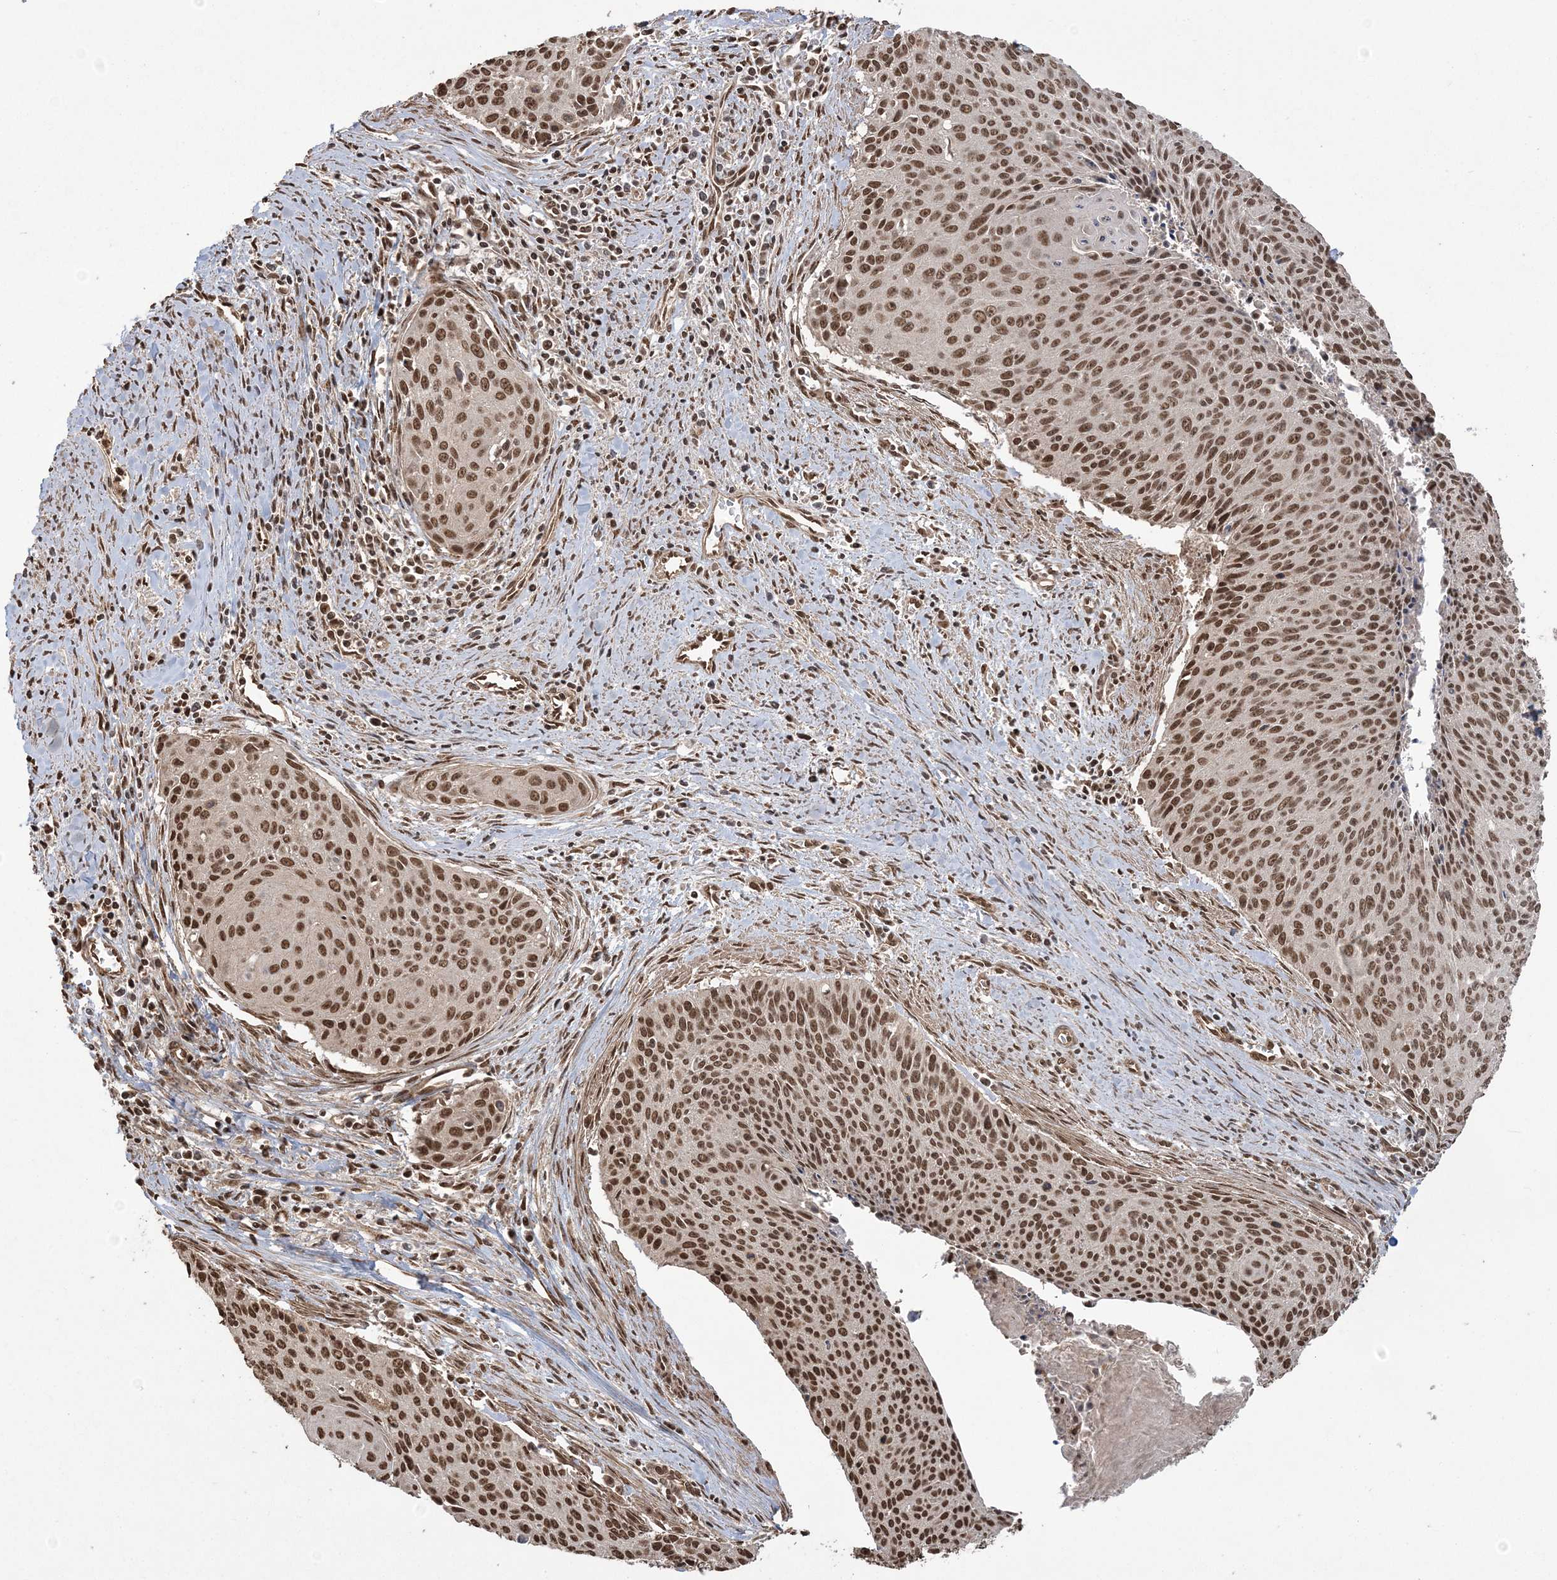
{"staining": {"intensity": "strong", "quantity": ">75%", "location": "nuclear"}, "tissue": "cervical cancer", "cell_type": "Tumor cells", "image_type": "cancer", "snomed": [{"axis": "morphology", "description": "Squamous cell carcinoma, NOS"}, {"axis": "topography", "description": "Cervix"}], "caption": "Immunohistochemical staining of cervical cancer (squamous cell carcinoma) demonstrates high levels of strong nuclear staining in about >75% of tumor cells.", "gene": "ZNF839", "patient": {"sex": "female", "age": 55}}